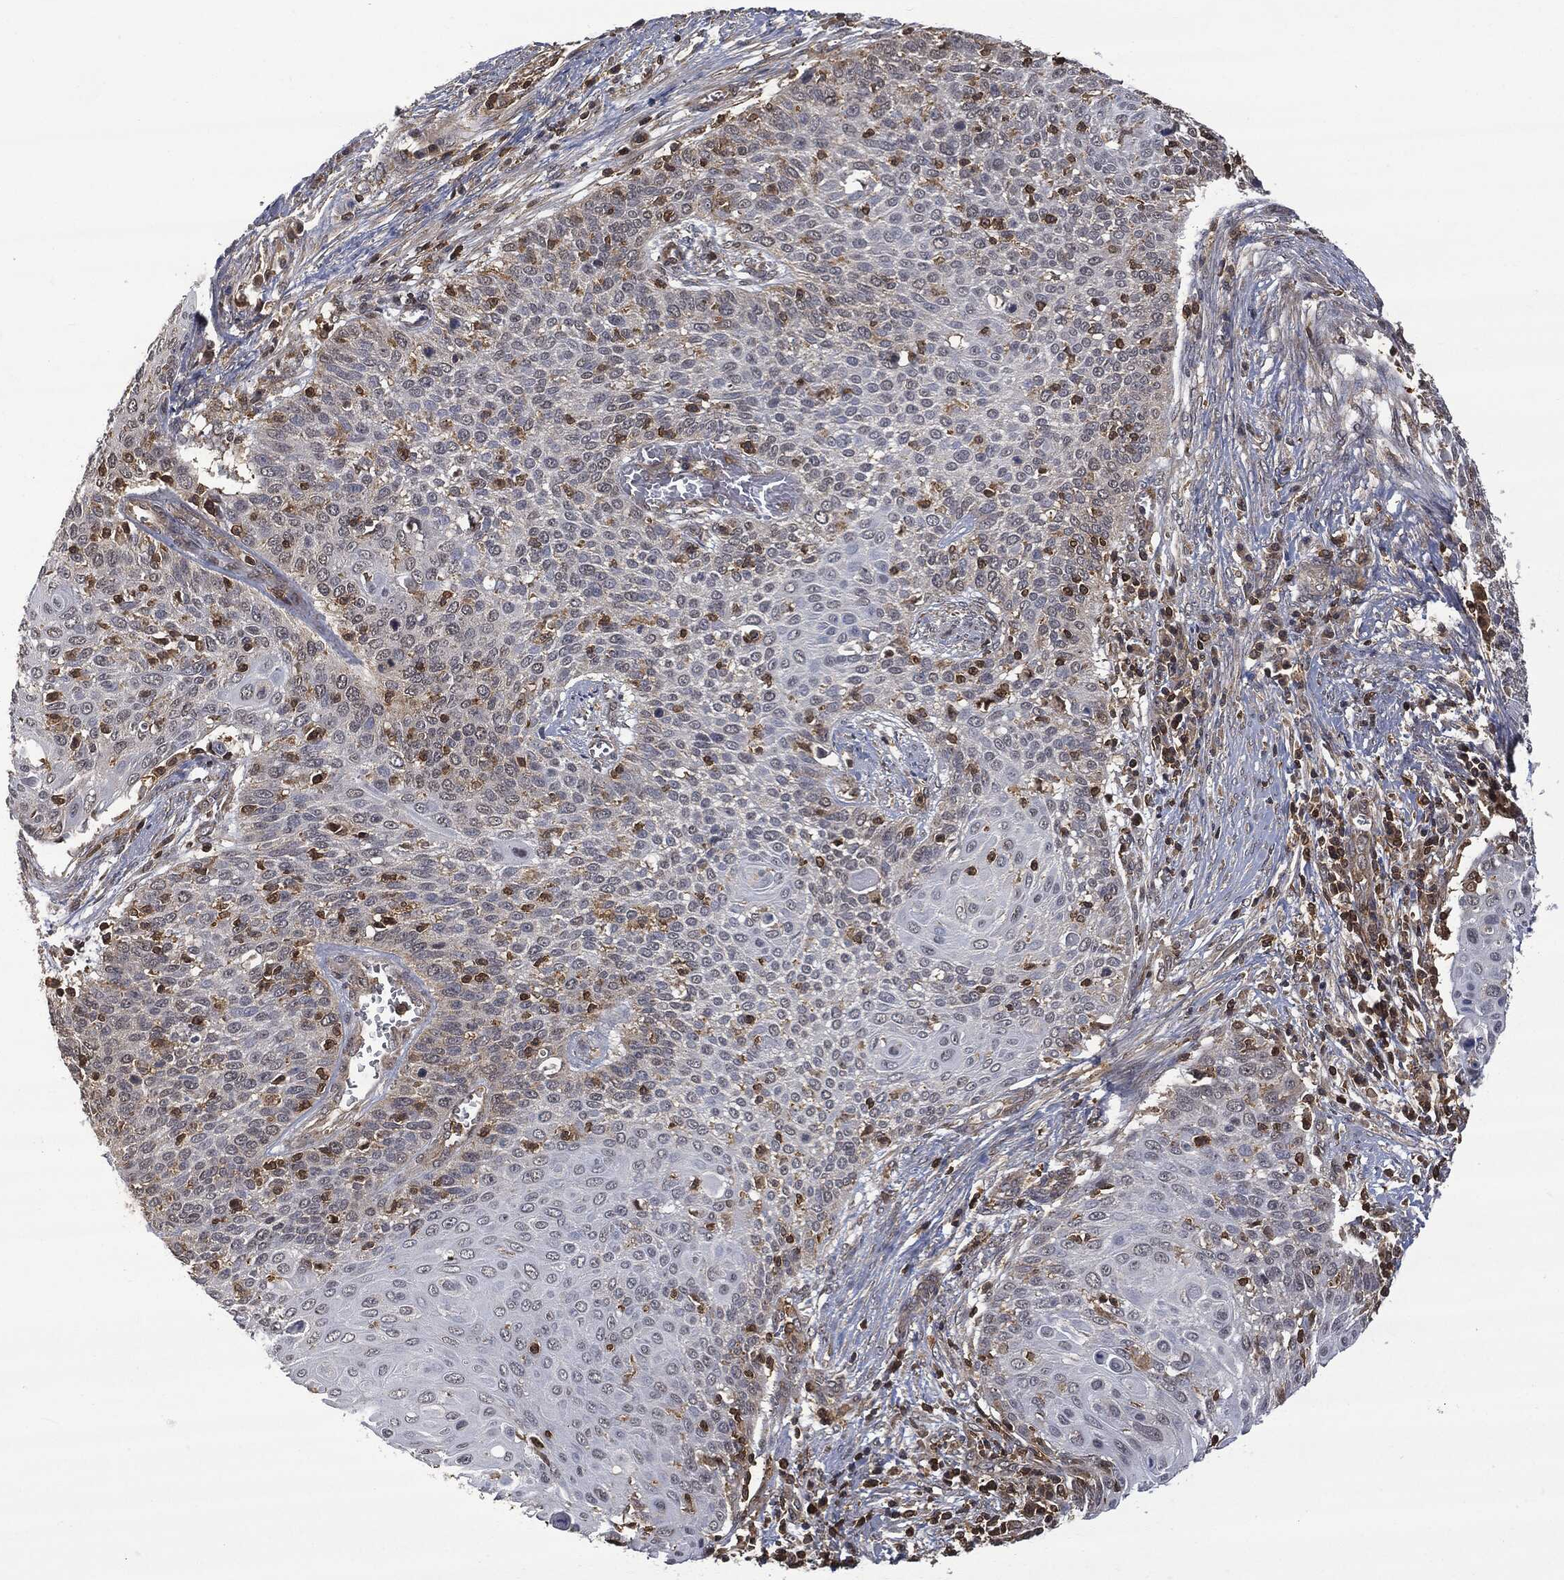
{"staining": {"intensity": "negative", "quantity": "none", "location": "none"}, "tissue": "cervical cancer", "cell_type": "Tumor cells", "image_type": "cancer", "snomed": [{"axis": "morphology", "description": "Squamous cell carcinoma, NOS"}, {"axis": "topography", "description": "Cervix"}], "caption": "High power microscopy micrograph of an IHC micrograph of cervical cancer, revealing no significant expression in tumor cells.", "gene": "PSMB10", "patient": {"sex": "female", "age": 39}}